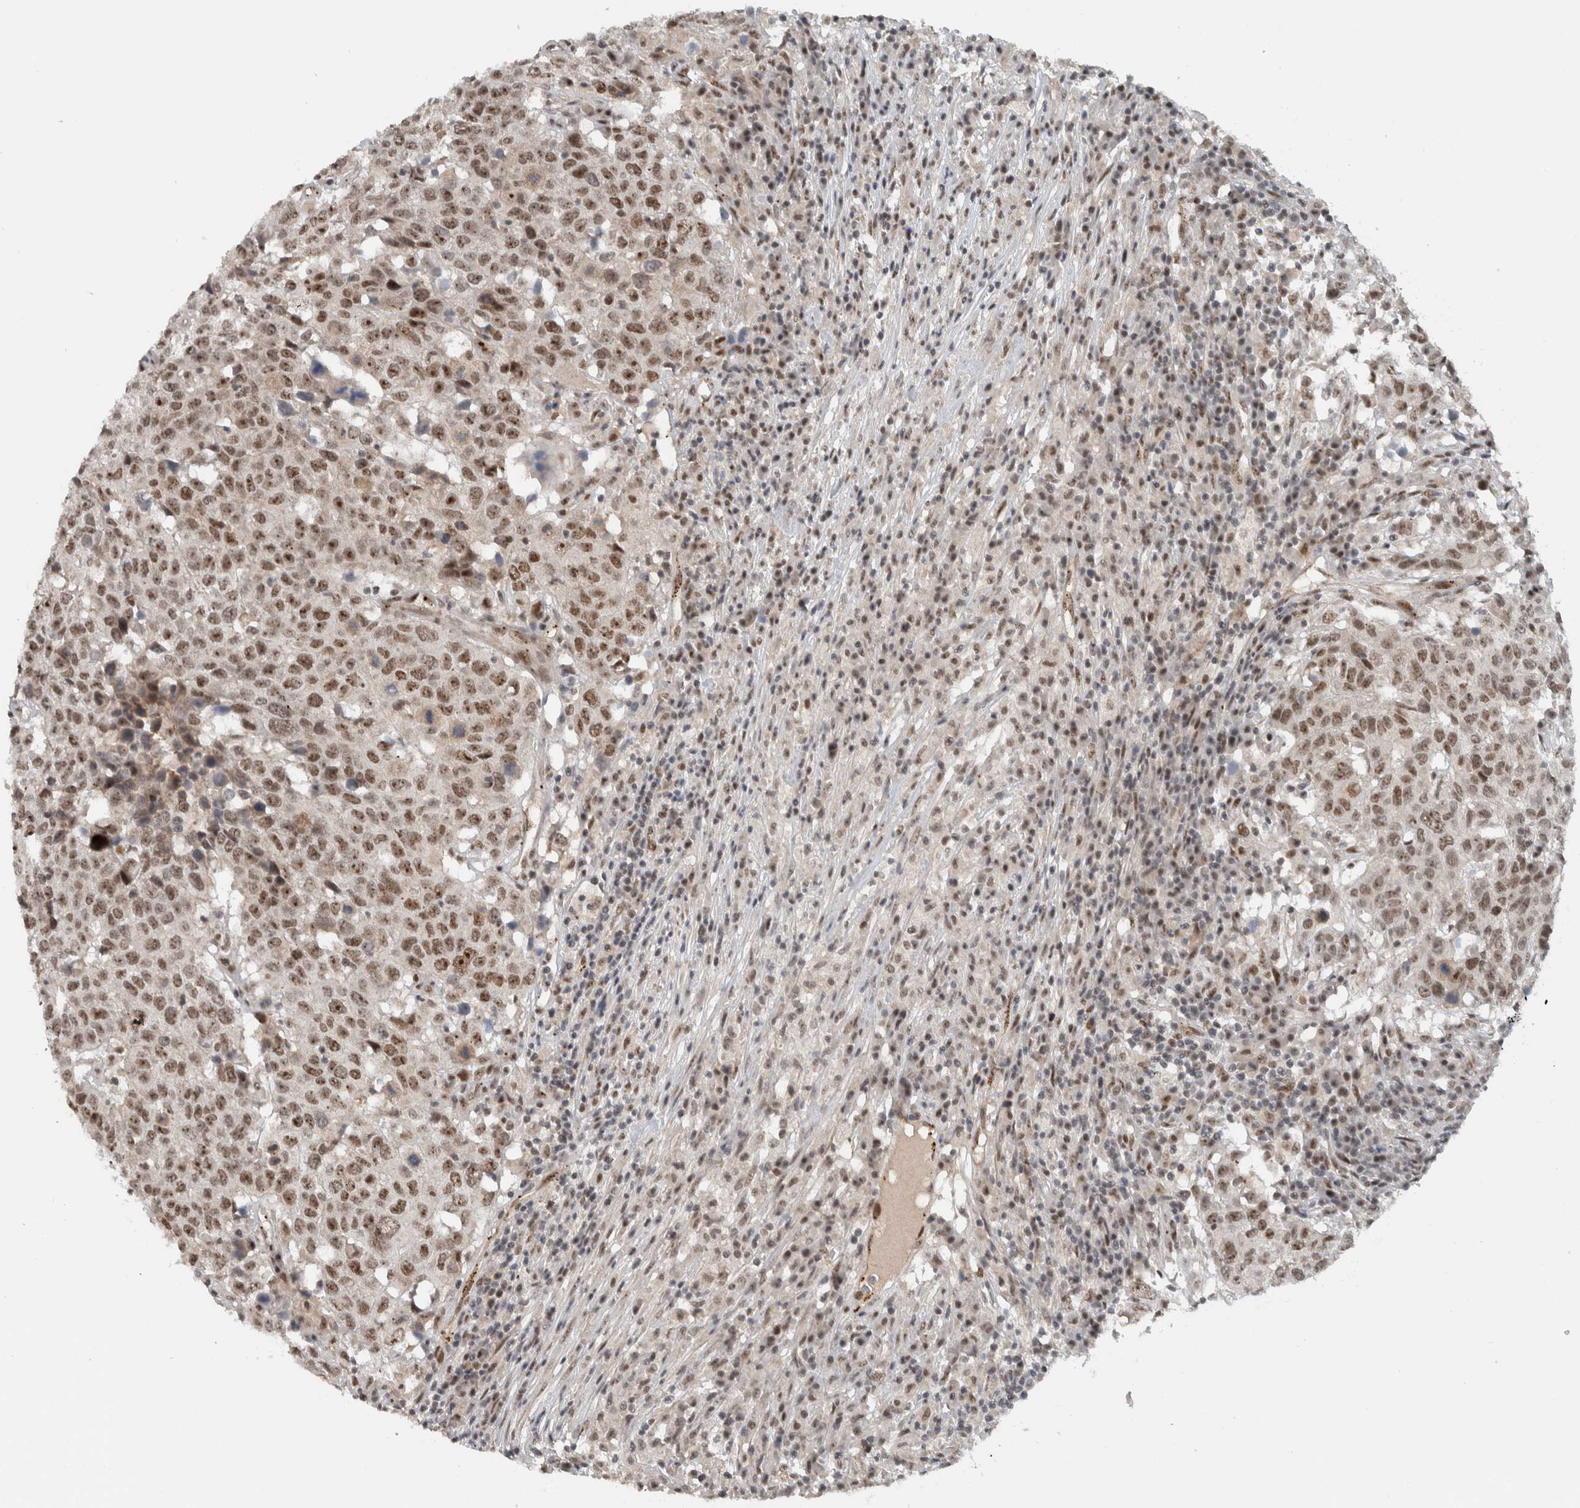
{"staining": {"intensity": "moderate", "quantity": ">75%", "location": "nuclear"}, "tissue": "head and neck cancer", "cell_type": "Tumor cells", "image_type": "cancer", "snomed": [{"axis": "morphology", "description": "Squamous cell carcinoma, NOS"}, {"axis": "topography", "description": "Head-Neck"}], "caption": "Head and neck squamous cell carcinoma tissue displays moderate nuclear staining in about >75% of tumor cells, visualized by immunohistochemistry.", "gene": "ZFP91", "patient": {"sex": "male", "age": 66}}